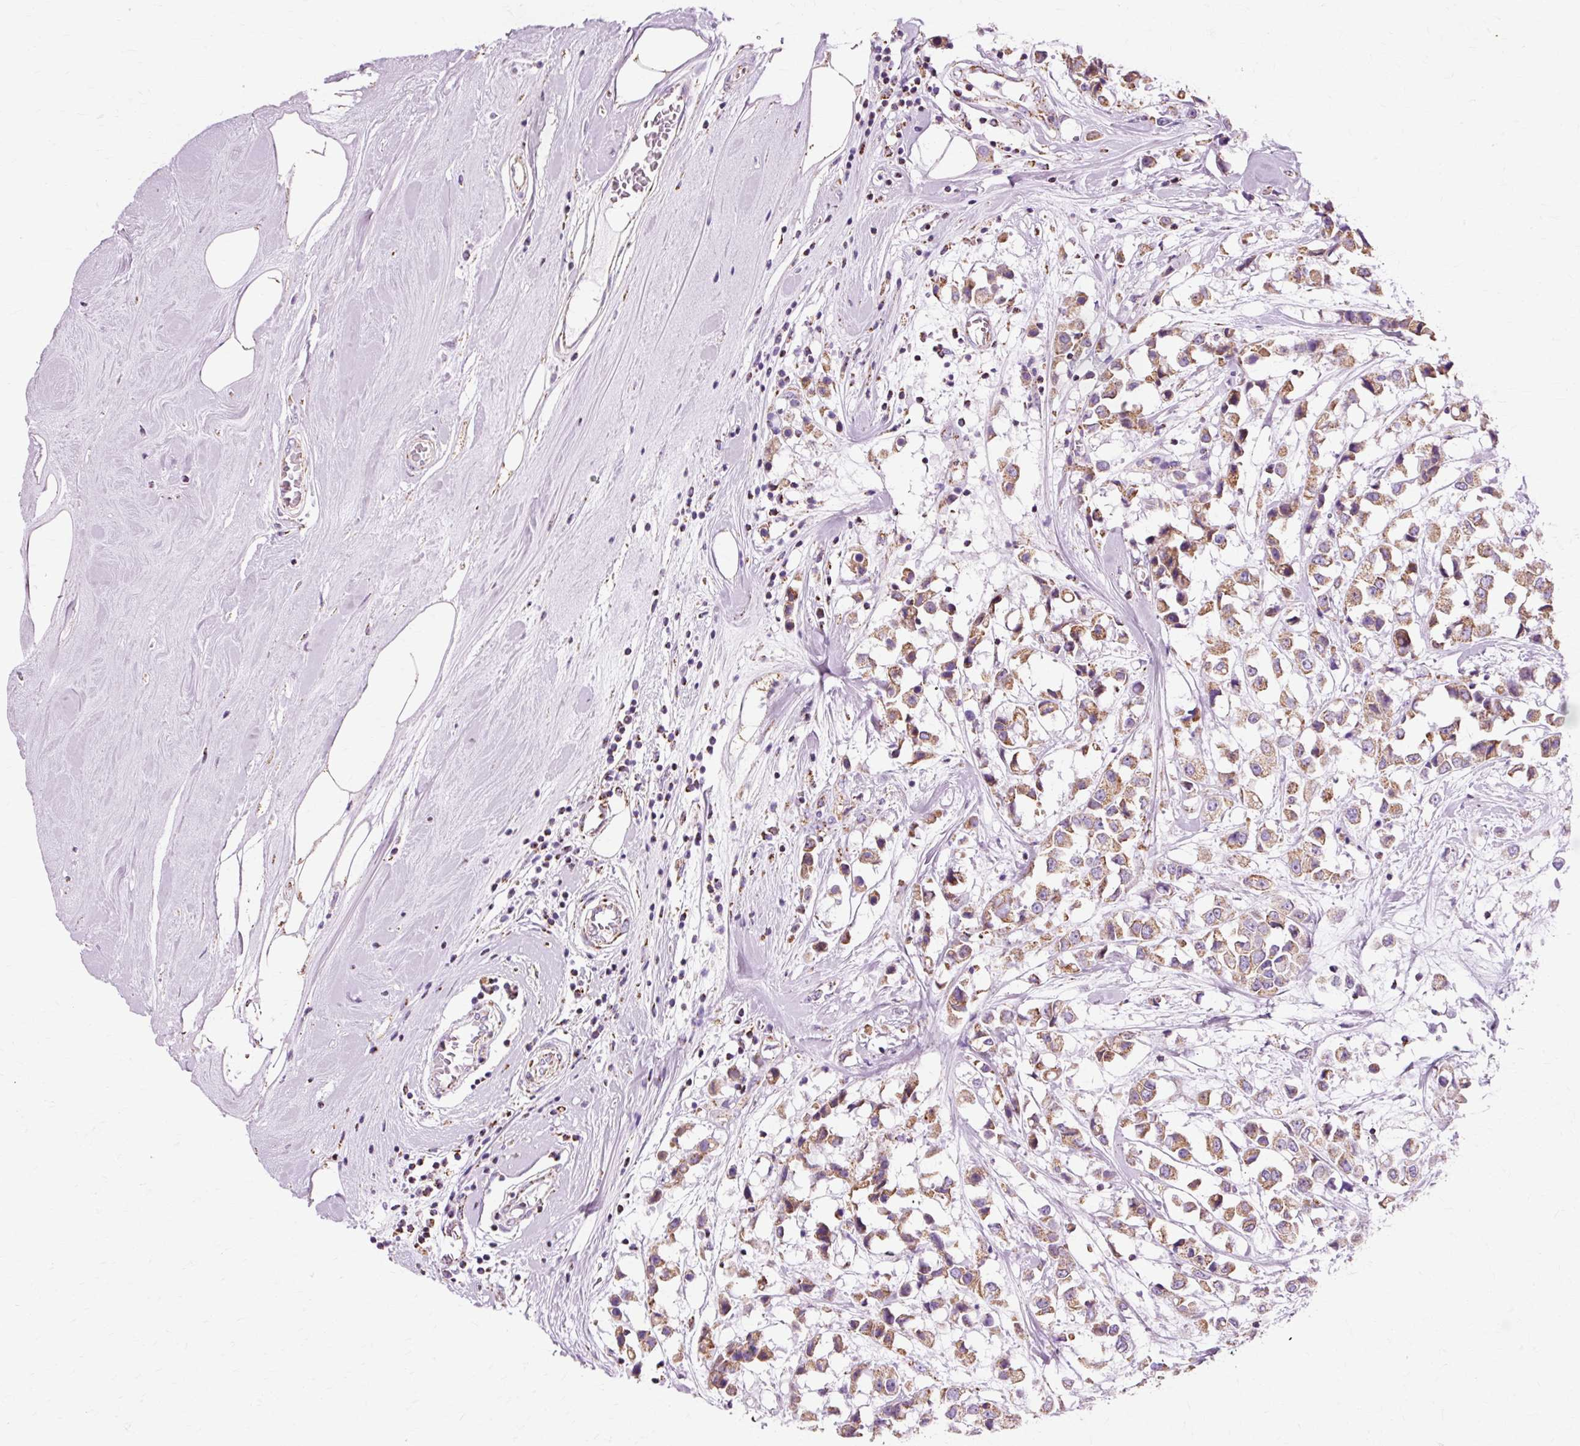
{"staining": {"intensity": "moderate", "quantity": ">75%", "location": "cytoplasmic/membranous"}, "tissue": "breast cancer", "cell_type": "Tumor cells", "image_type": "cancer", "snomed": [{"axis": "morphology", "description": "Duct carcinoma"}, {"axis": "topography", "description": "Breast"}], "caption": "DAB (3,3'-diaminobenzidine) immunohistochemical staining of breast cancer (invasive ductal carcinoma) displays moderate cytoplasmic/membranous protein expression in about >75% of tumor cells.", "gene": "ATP5PO", "patient": {"sex": "female", "age": 61}}